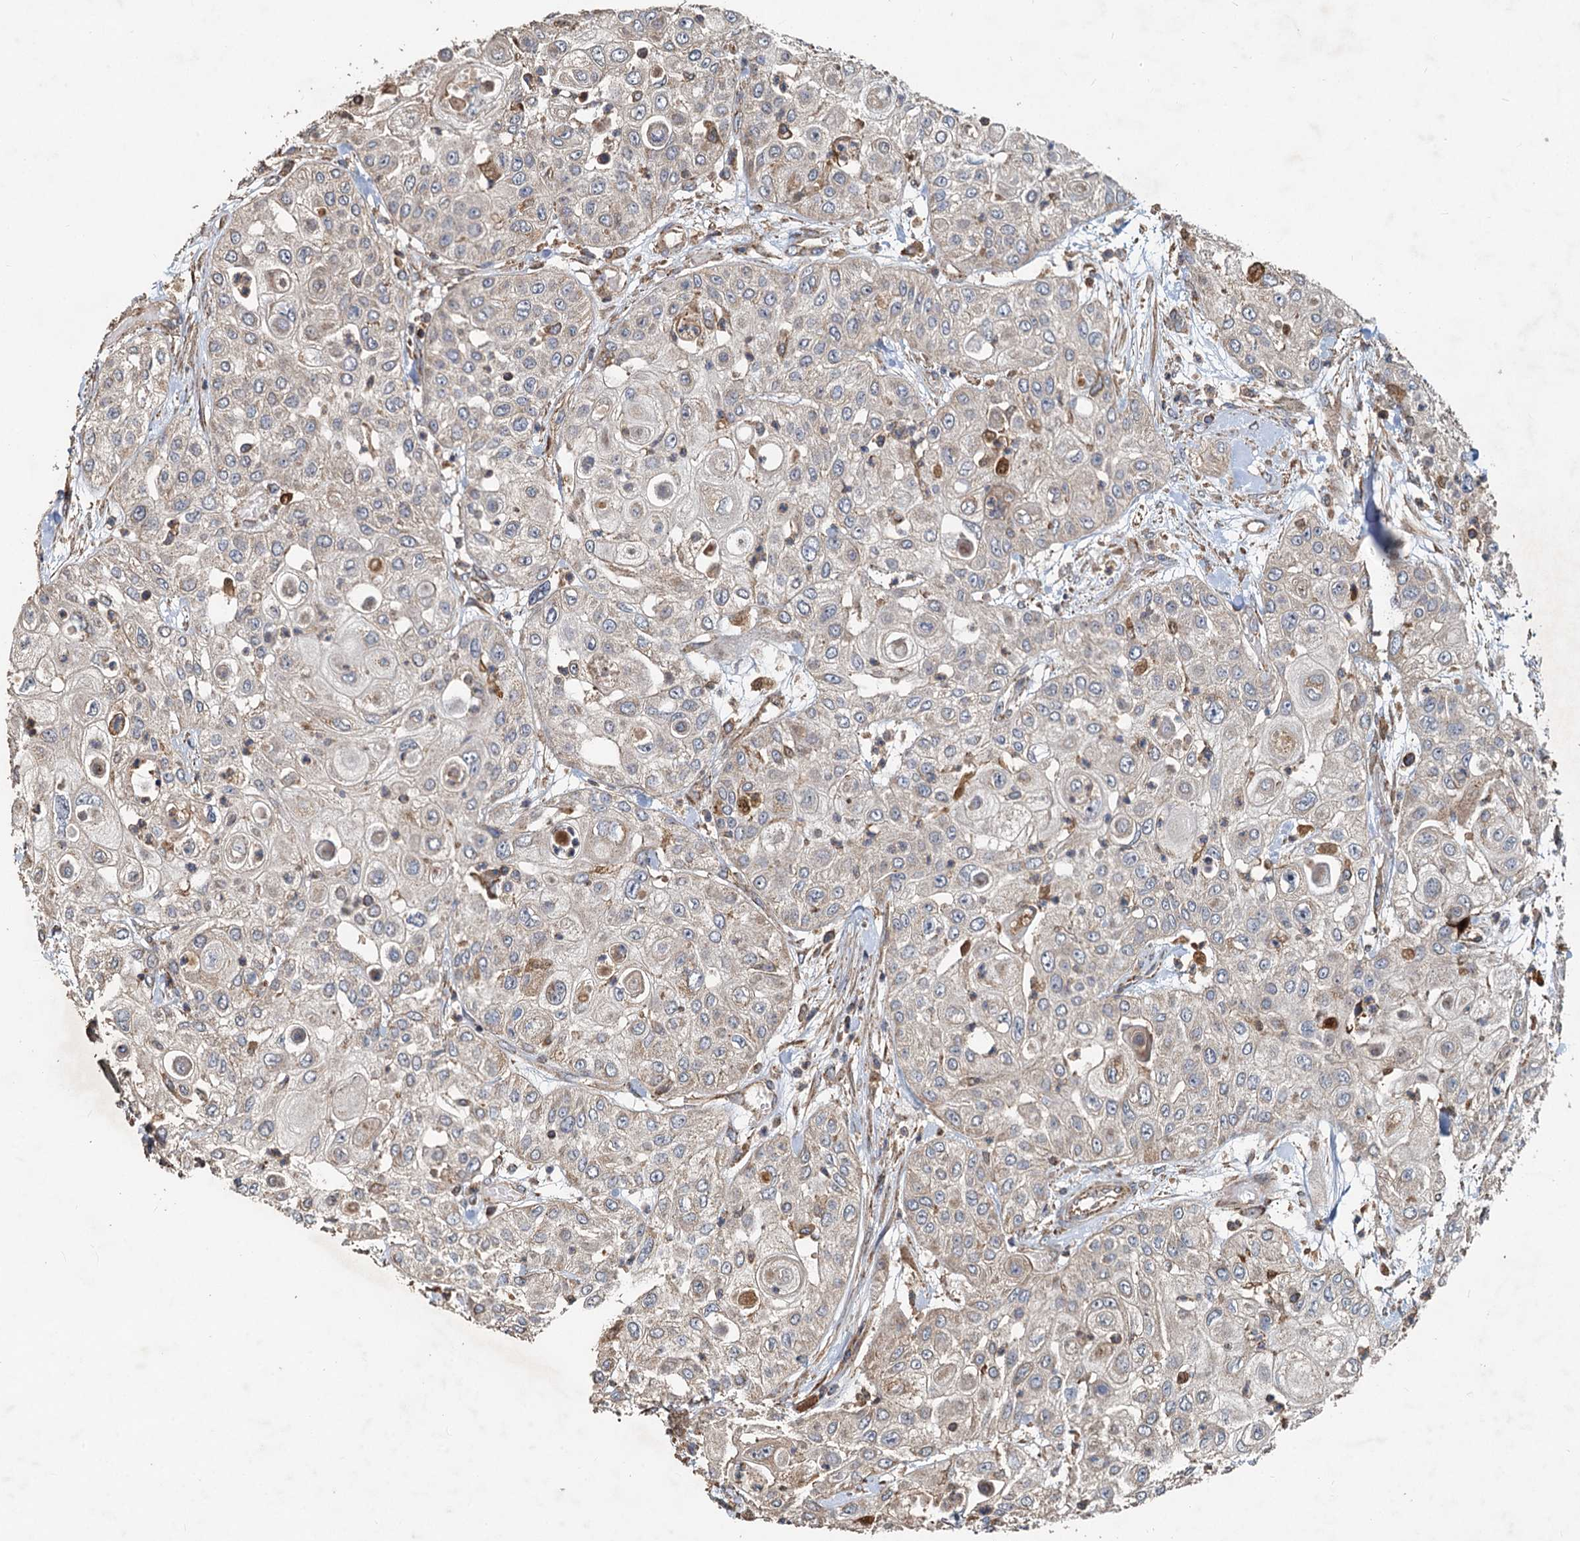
{"staining": {"intensity": "weak", "quantity": "<25%", "location": "cytoplasmic/membranous"}, "tissue": "urothelial cancer", "cell_type": "Tumor cells", "image_type": "cancer", "snomed": [{"axis": "morphology", "description": "Urothelial carcinoma, High grade"}, {"axis": "topography", "description": "Urinary bladder"}], "caption": "This is an immunohistochemistry photomicrograph of human urothelial cancer. There is no expression in tumor cells.", "gene": "SDS", "patient": {"sex": "female", "age": 79}}